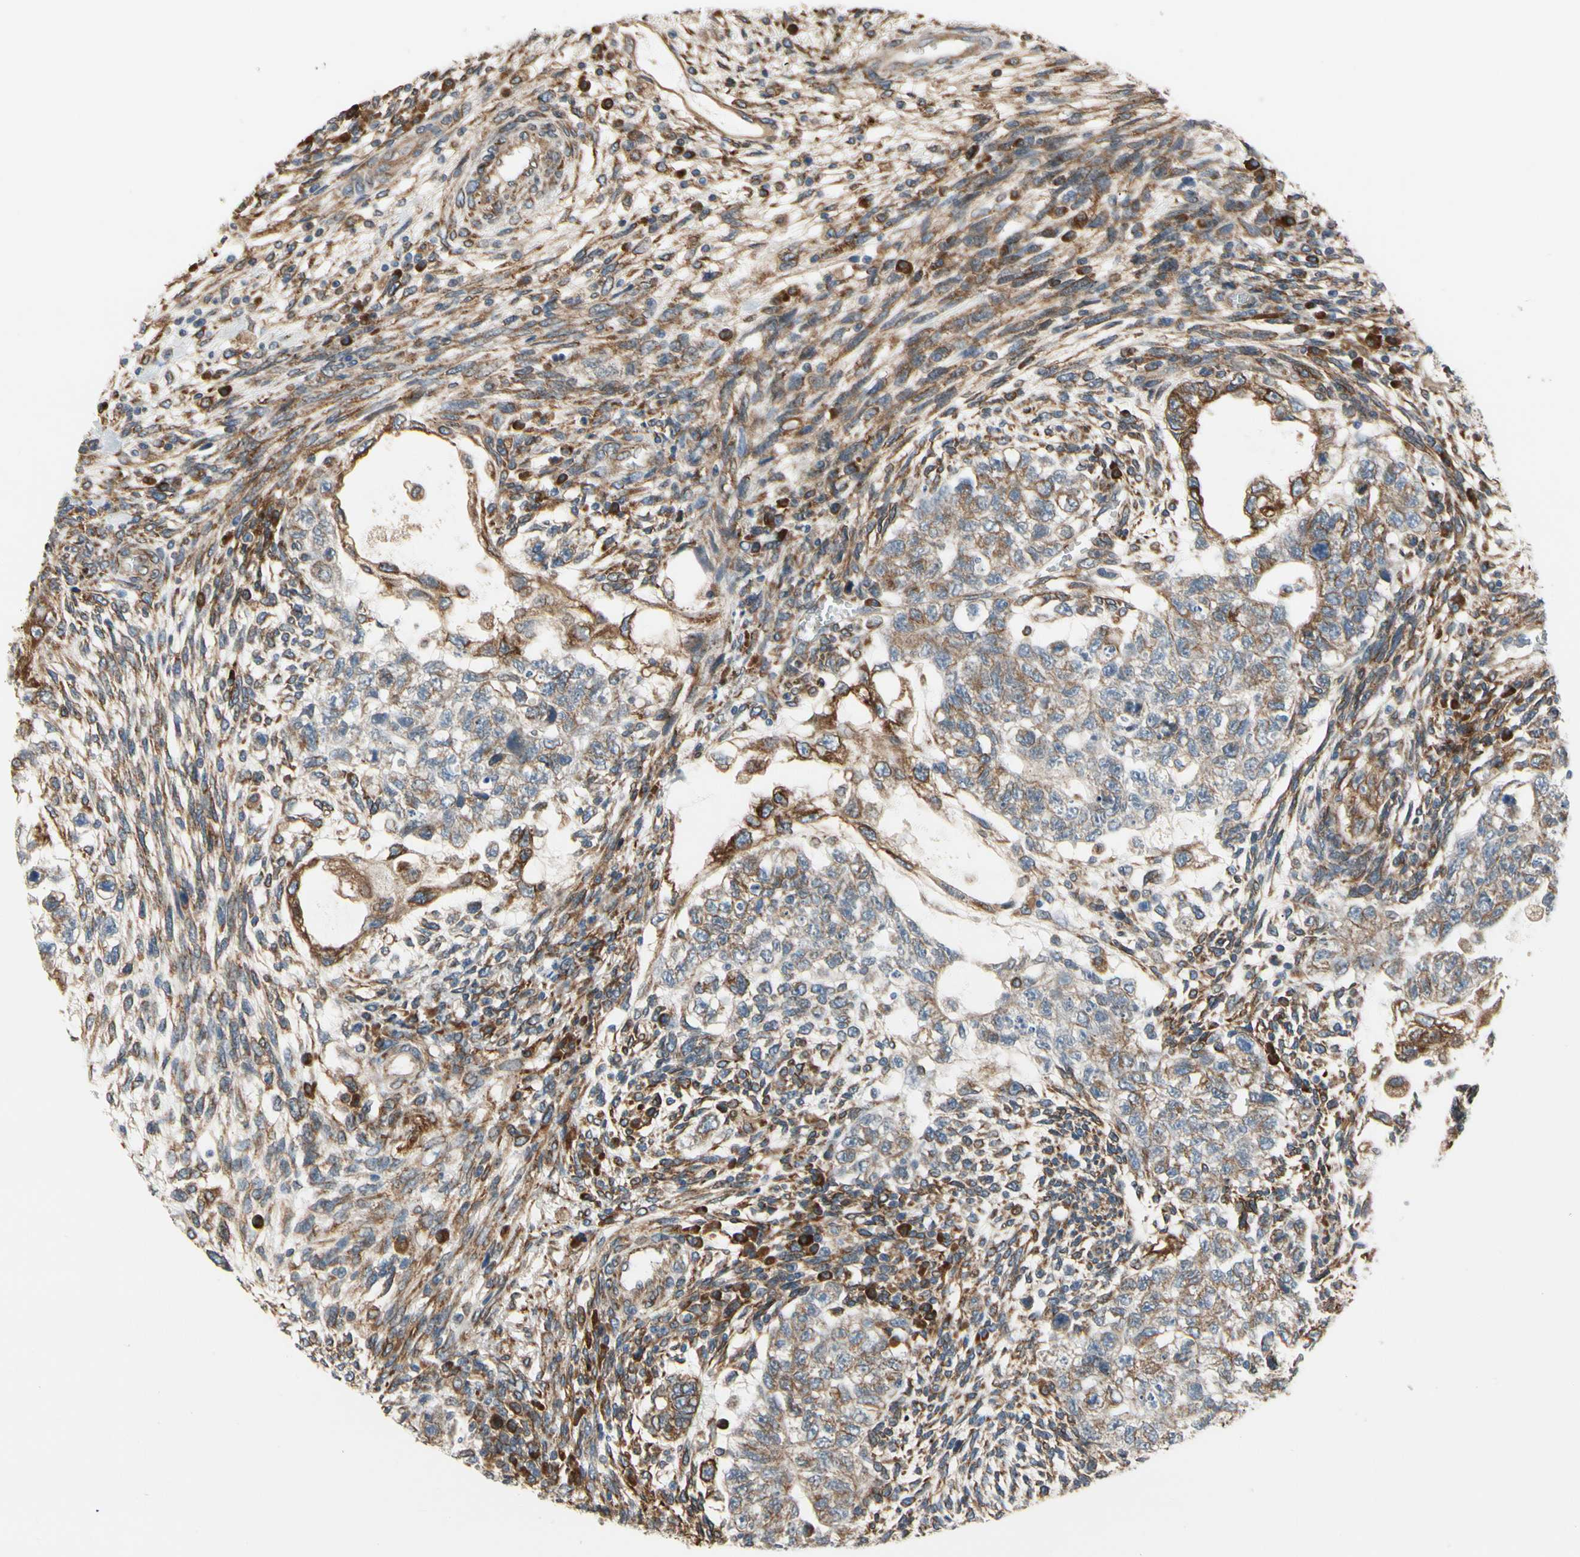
{"staining": {"intensity": "moderate", "quantity": ">75%", "location": "cytoplasmic/membranous"}, "tissue": "testis cancer", "cell_type": "Tumor cells", "image_type": "cancer", "snomed": [{"axis": "morphology", "description": "Normal tissue, NOS"}, {"axis": "morphology", "description": "Carcinoma, Embryonal, NOS"}, {"axis": "topography", "description": "Testis"}], "caption": "Brown immunohistochemical staining in human testis cancer displays moderate cytoplasmic/membranous staining in about >75% of tumor cells.", "gene": "CLCC1", "patient": {"sex": "male", "age": 36}}